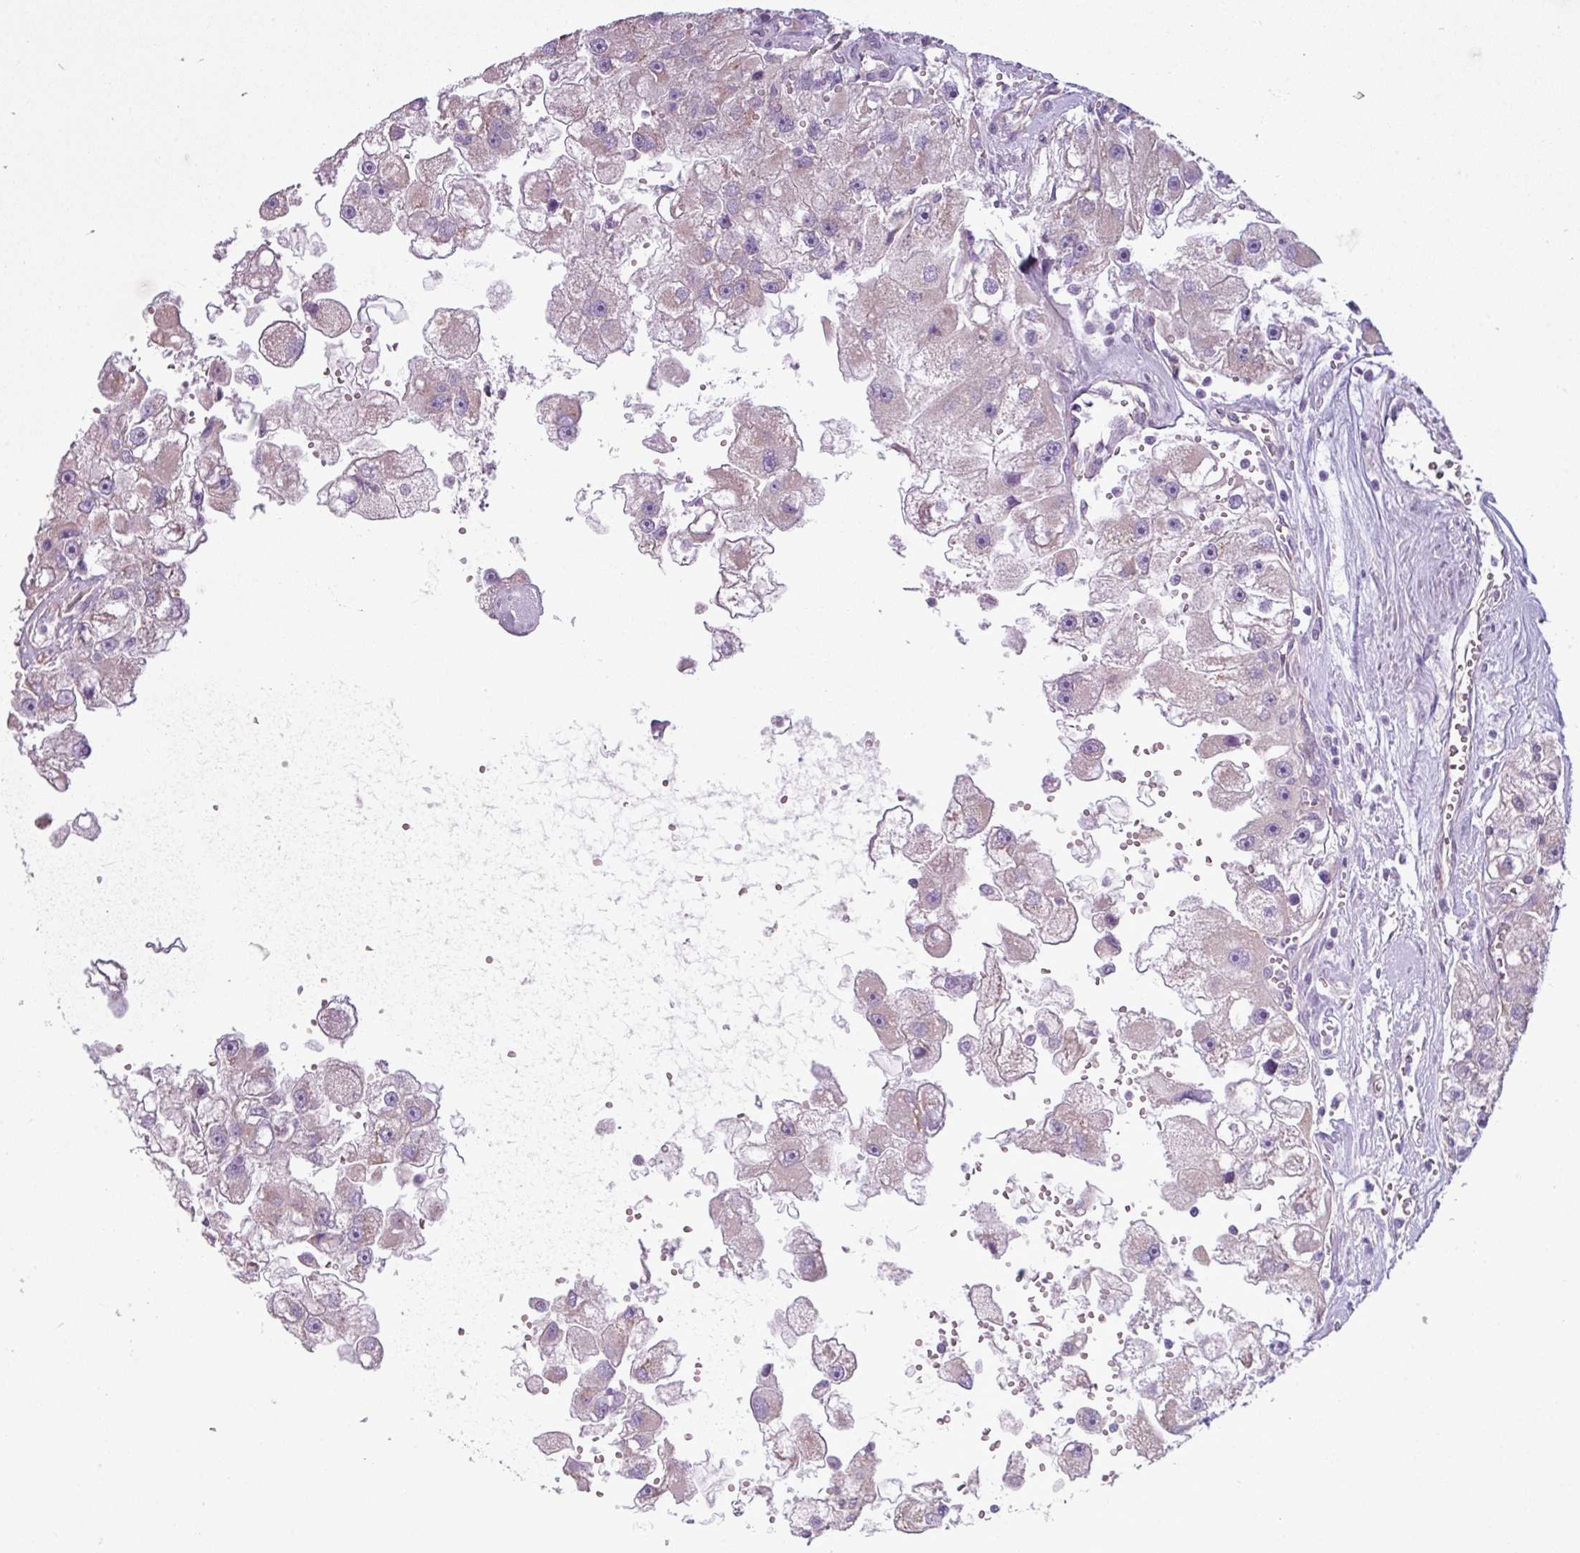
{"staining": {"intensity": "moderate", "quantity": "<25%", "location": "cytoplasmic/membranous"}, "tissue": "renal cancer", "cell_type": "Tumor cells", "image_type": "cancer", "snomed": [{"axis": "morphology", "description": "Adenocarcinoma, NOS"}, {"axis": "topography", "description": "Kidney"}], "caption": "IHC of human adenocarcinoma (renal) shows low levels of moderate cytoplasmic/membranous staining in about <25% of tumor cells.", "gene": "CAMK2B", "patient": {"sex": "male", "age": 63}}